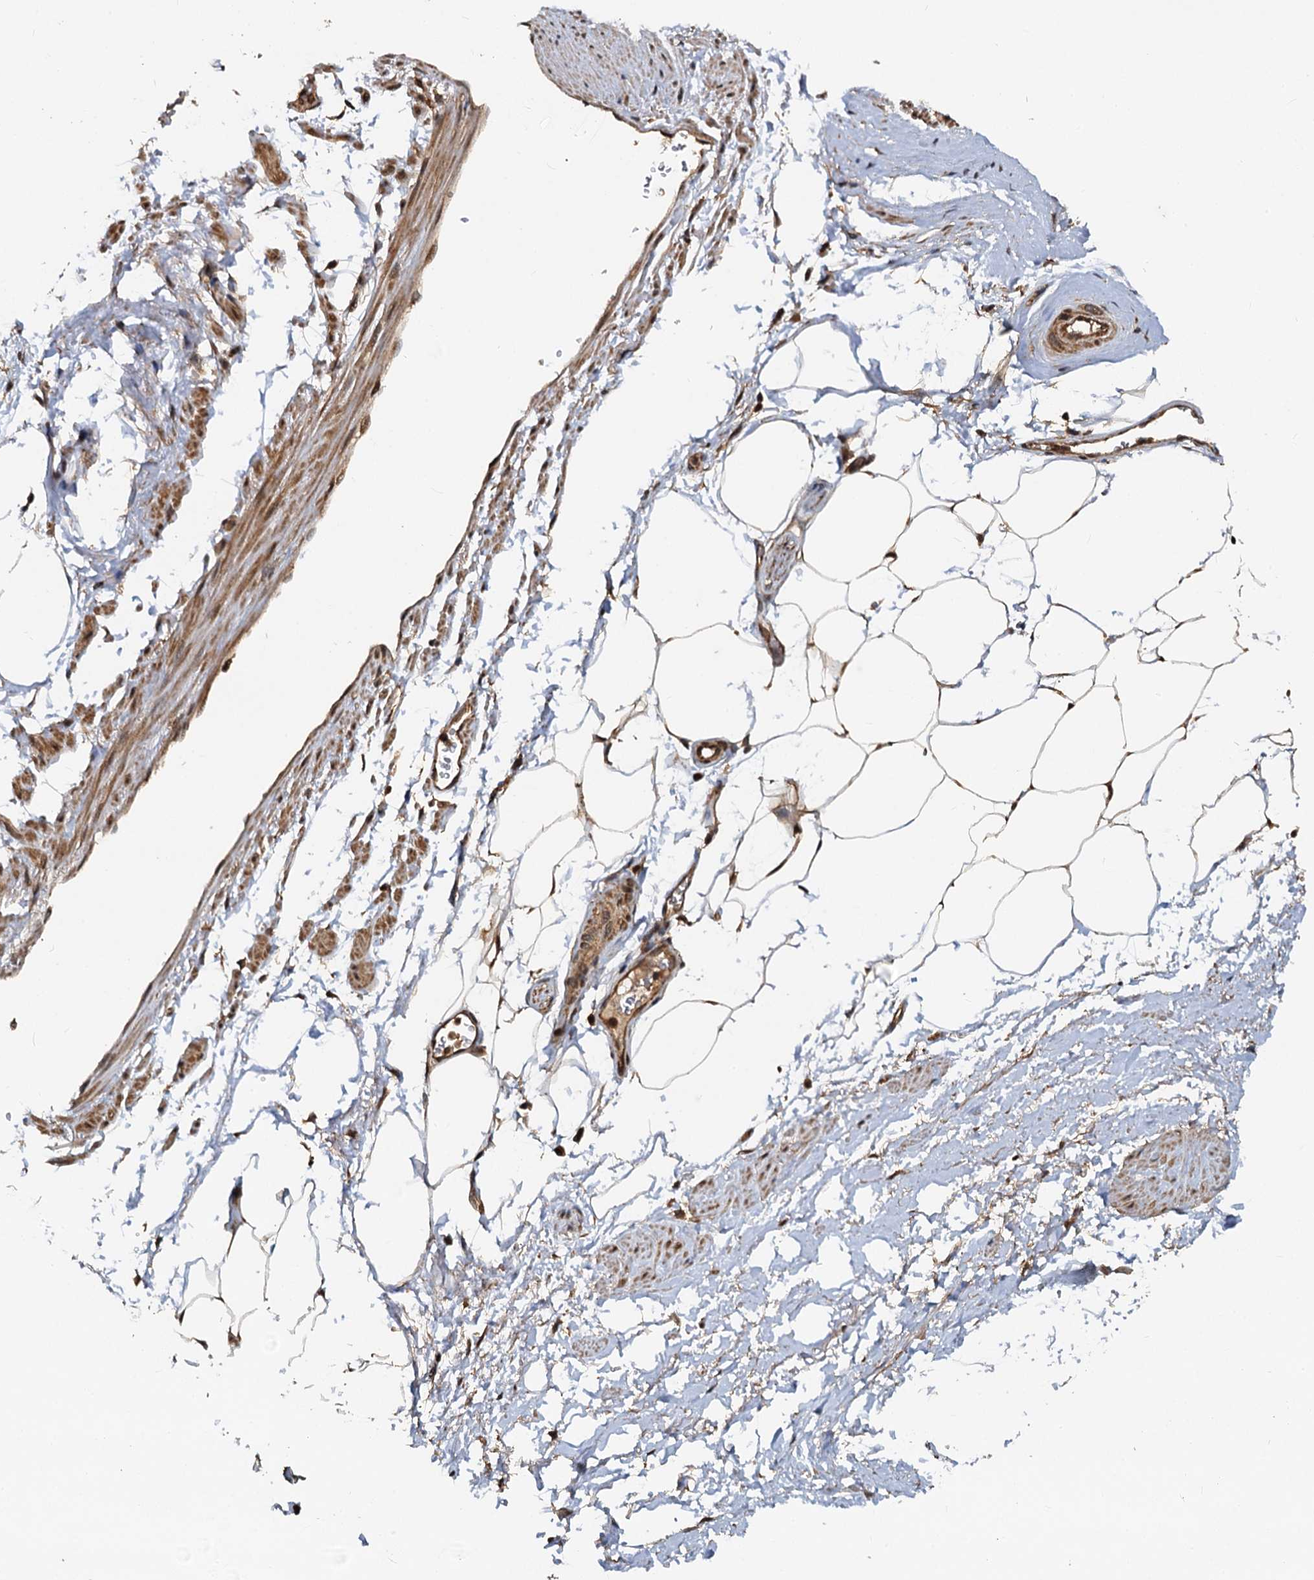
{"staining": {"intensity": "moderate", "quantity": "25%-75%", "location": "cytoplasmic/membranous"}, "tissue": "adipose tissue", "cell_type": "Adipocytes", "image_type": "normal", "snomed": [{"axis": "morphology", "description": "Normal tissue, NOS"}, {"axis": "morphology", "description": "Adenocarcinoma, Low grade"}, {"axis": "topography", "description": "Prostate"}, {"axis": "topography", "description": "Peripheral nerve tissue"}], "caption": "An image of adipose tissue stained for a protein demonstrates moderate cytoplasmic/membranous brown staining in adipocytes. (brown staining indicates protein expression, while blue staining denotes nuclei).", "gene": "STUB1", "patient": {"sex": "male", "age": 63}}